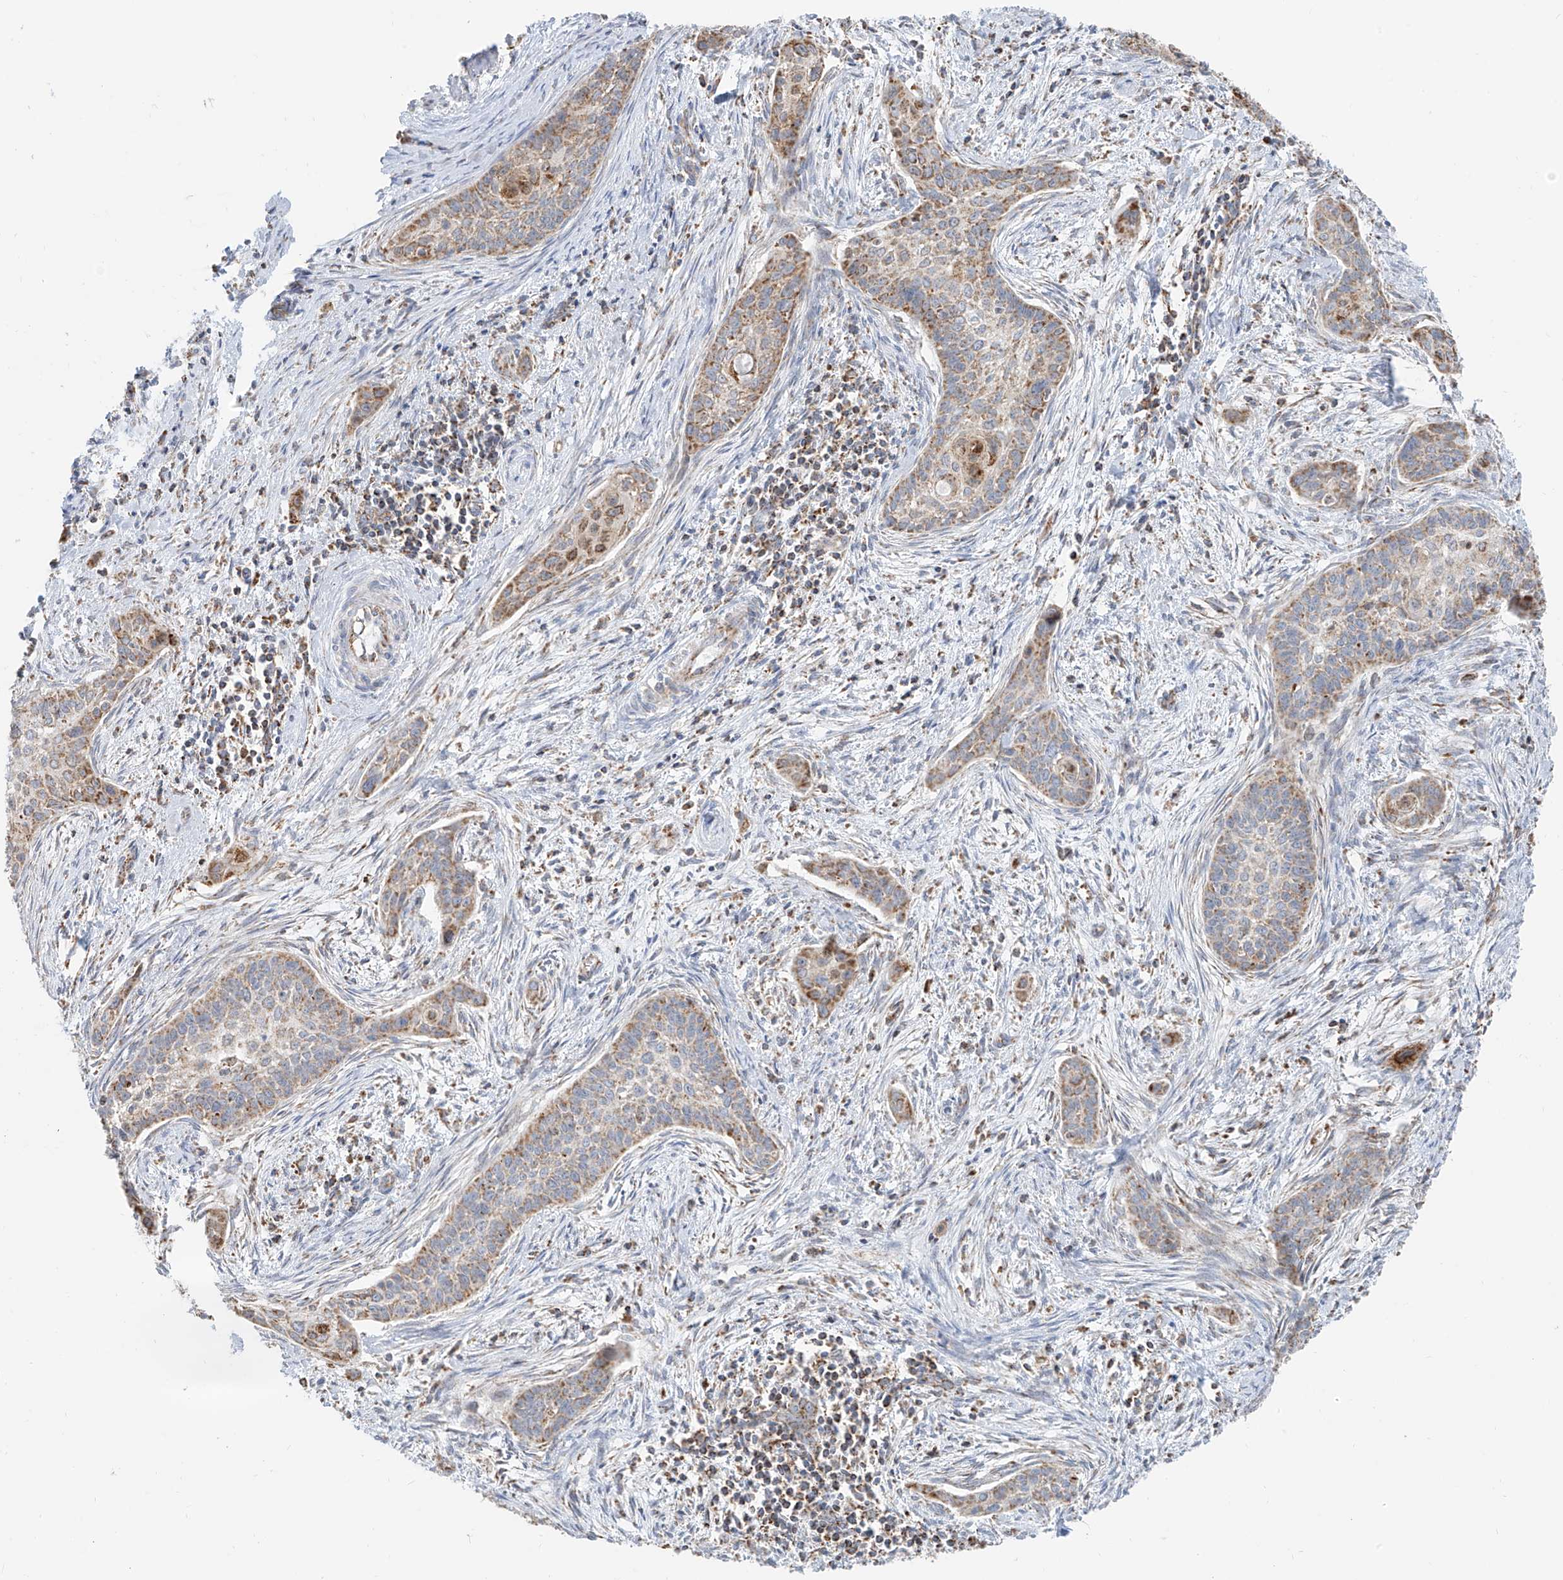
{"staining": {"intensity": "moderate", "quantity": "25%-75%", "location": "cytoplasmic/membranous"}, "tissue": "cervical cancer", "cell_type": "Tumor cells", "image_type": "cancer", "snomed": [{"axis": "morphology", "description": "Squamous cell carcinoma, NOS"}, {"axis": "topography", "description": "Cervix"}], "caption": "Brown immunohistochemical staining in human cervical cancer exhibits moderate cytoplasmic/membranous staining in approximately 25%-75% of tumor cells. The protein of interest is shown in brown color, while the nuclei are stained blue.", "gene": "ETHE1", "patient": {"sex": "female", "age": 33}}